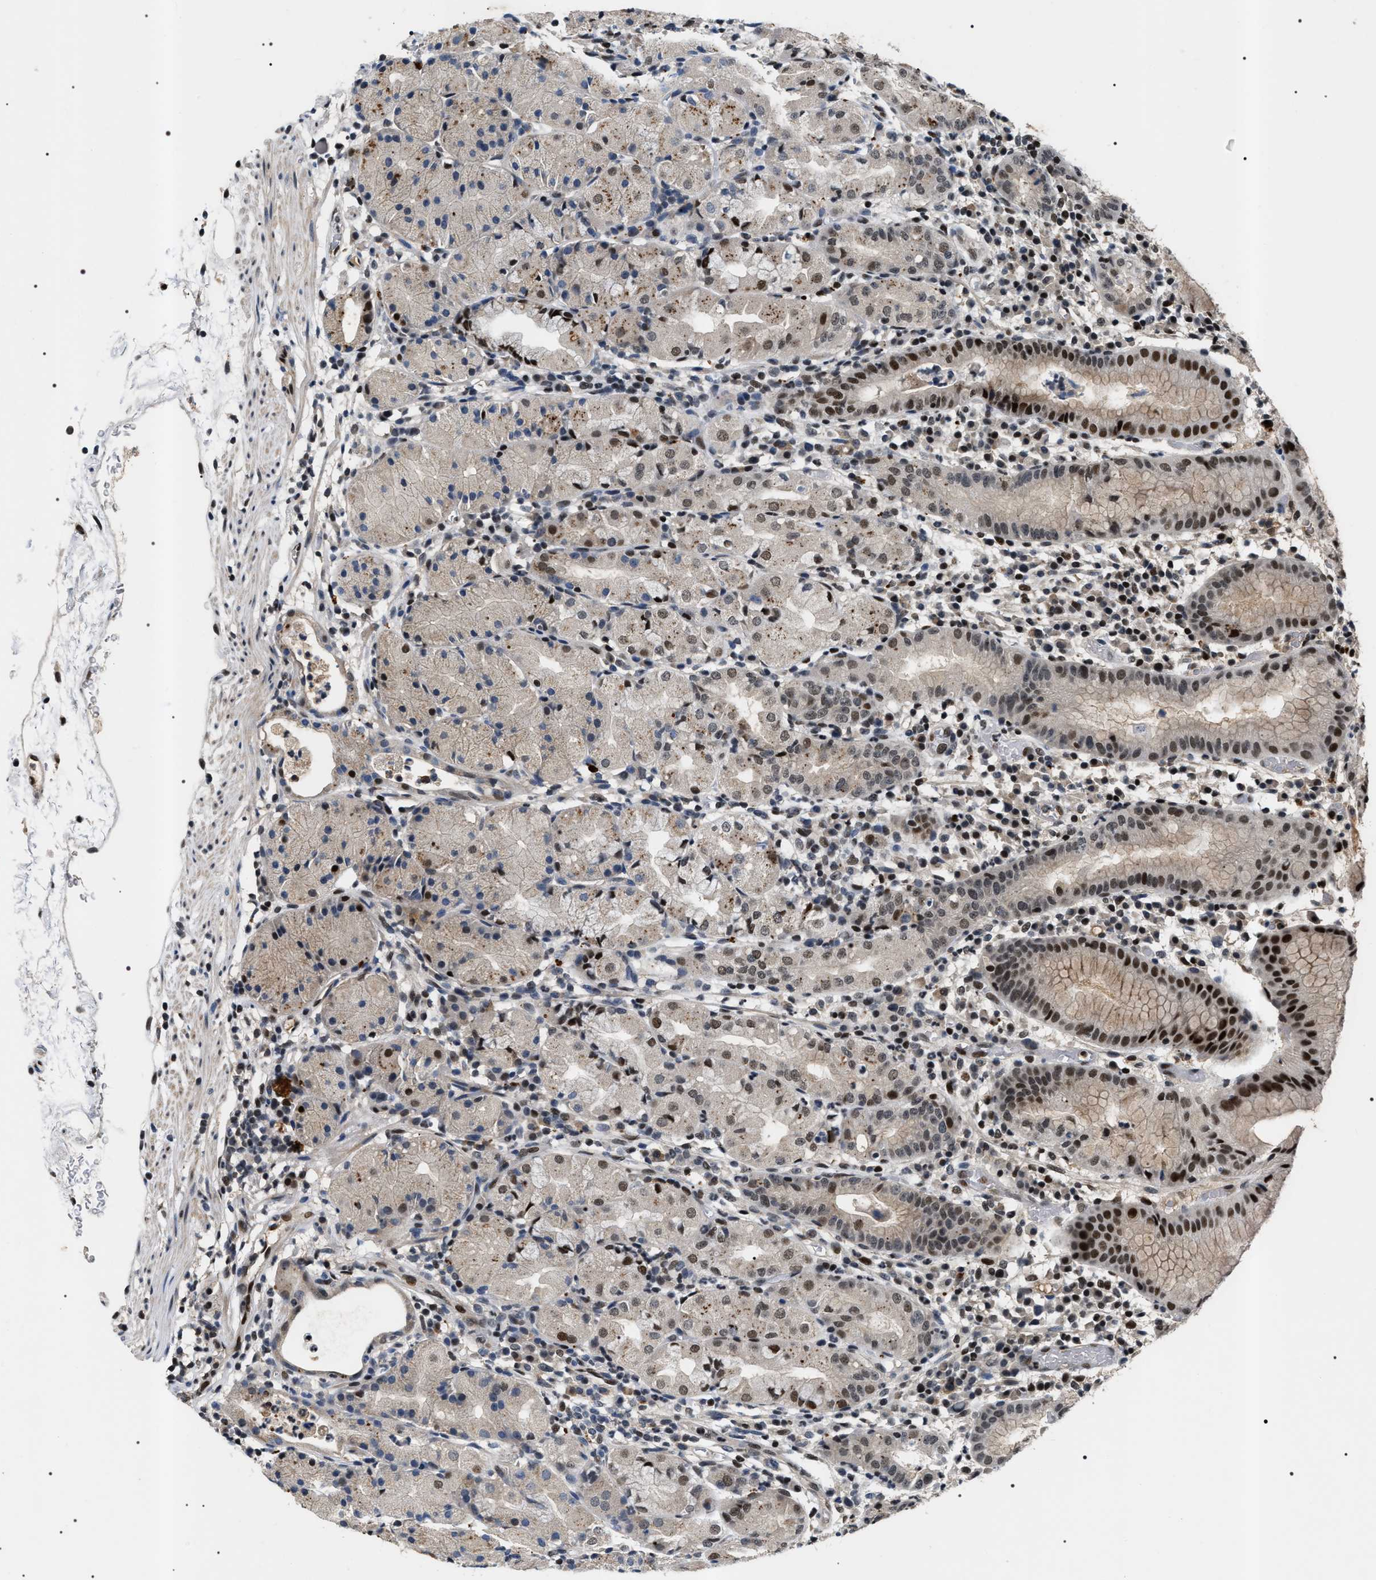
{"staining": {"intensity": "moderate", "quantity": "25%-75%", "location": "cytoplasmic/membranous,nuclear"}, "tissue": "stomach", "cell_type": "Glandular cells", "image_type": "normal", "snomed": [{"axis": "morphology", "description": "Normal tissue, NOS"}, {"axis": "topography", "description": "Stomach"}, {"axis": "topography", "description": "Stomach, lower"}], "caption": "Brown immunohistochemical staining in normal human stomach exhibits moderate cytoplasmic/membranous,nuclear expression in approximately 25%-75% of glandular cells. Nuclei are stained in blue.", "gene": "C7orf25", "patient": {"sex": "female", "age": 75}}